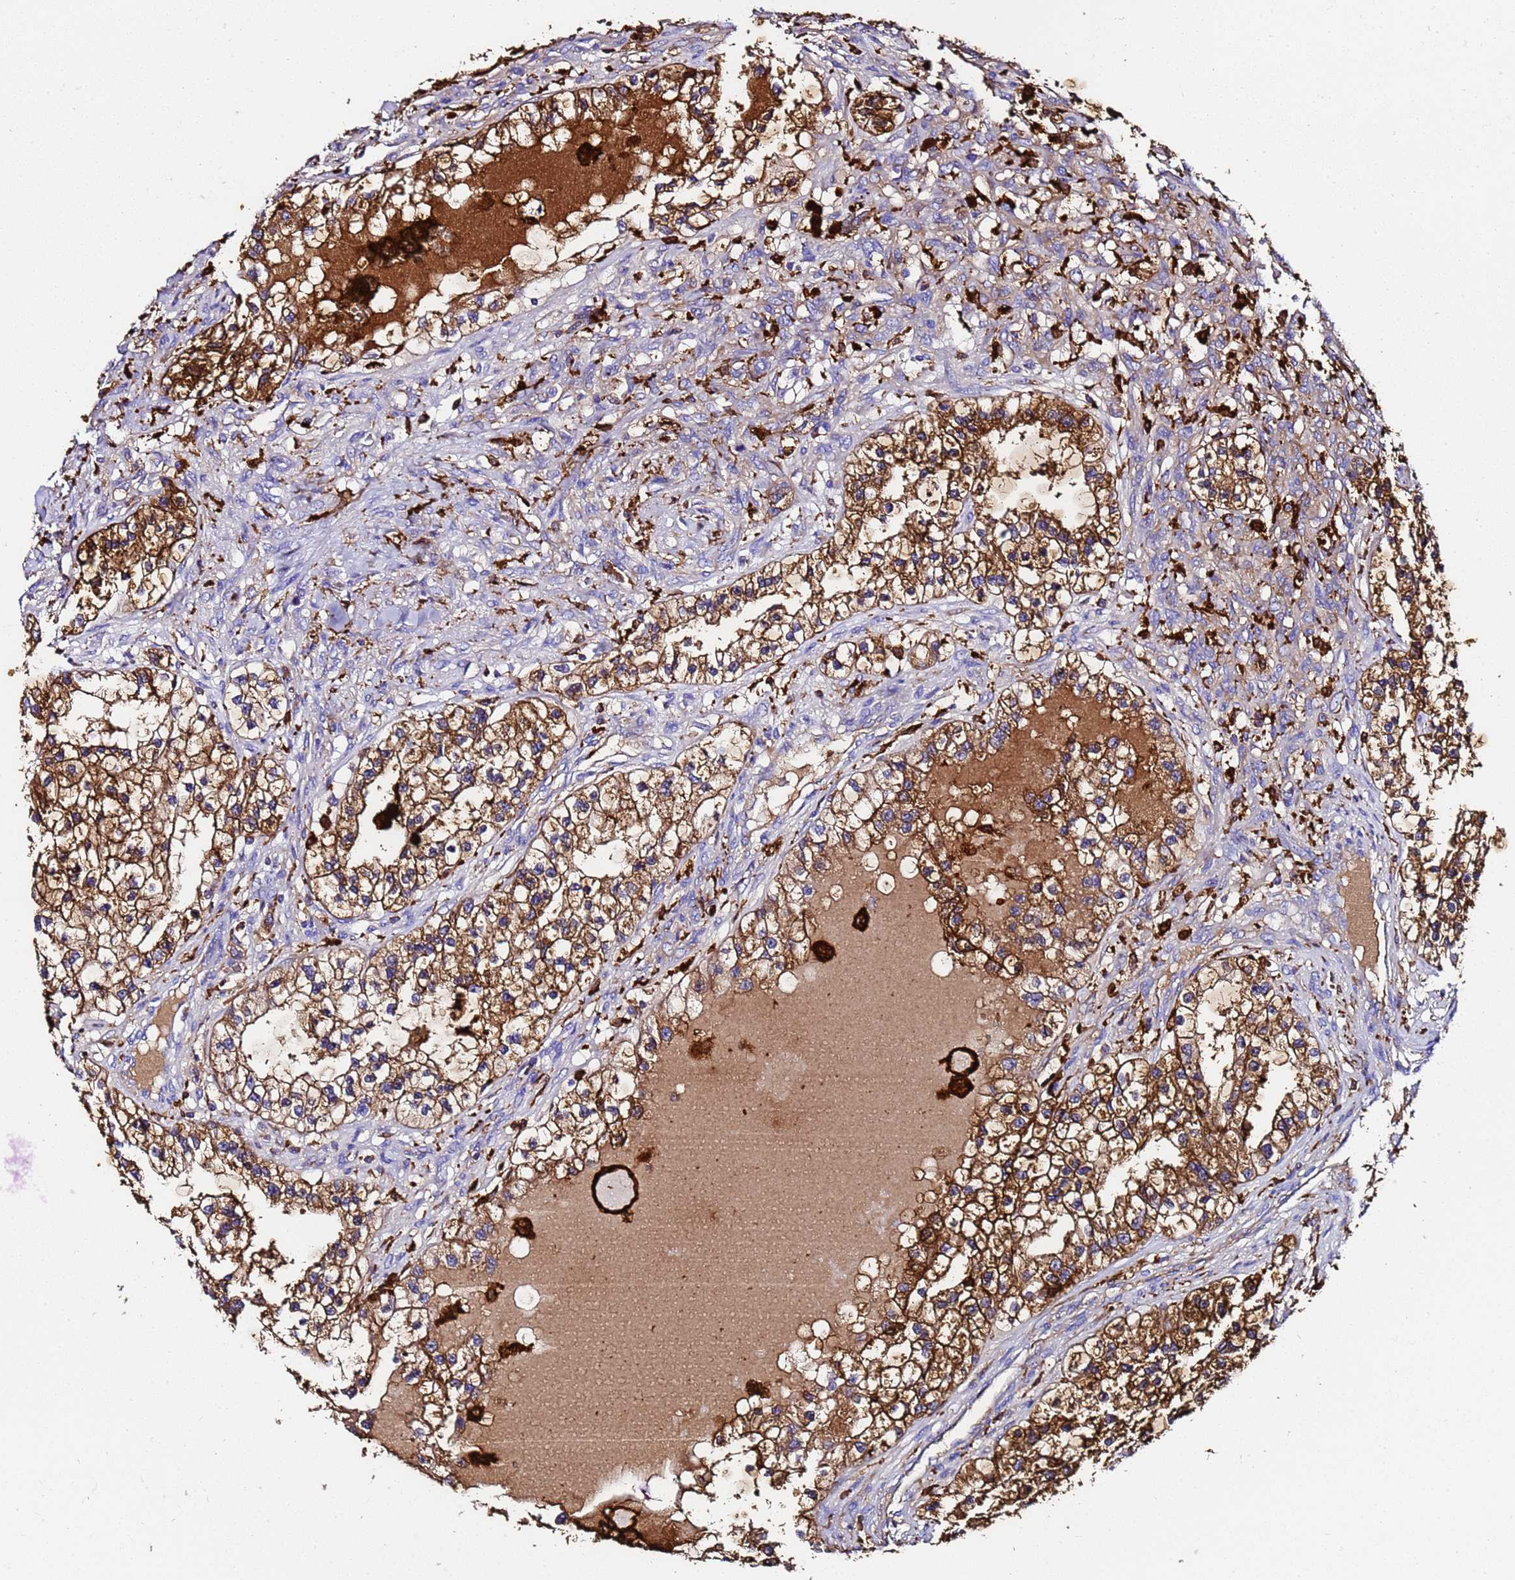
{"staining": {"intensity": "strong", "quantity": ">75%", "location": "cytoplasmic/membranous"}, "tissue": "renal cancer", "cell_type": "Tumor cells", "image_type": "cancer", "snomed": [{"axis": "morphology", "description": "Adenocarcinoma, NOS"}, {"axis": "topography", "description": "Kidney"}], "caption": "A histopathology image showing strong cytoplasmic/membranous positivity in about >75% of tumor cells in renal cancer (adenocarcinoma), as visualized by brown immunohistochemical staining.", "gene": "FTL", "patient": {"sex": "female", "age": 57}}